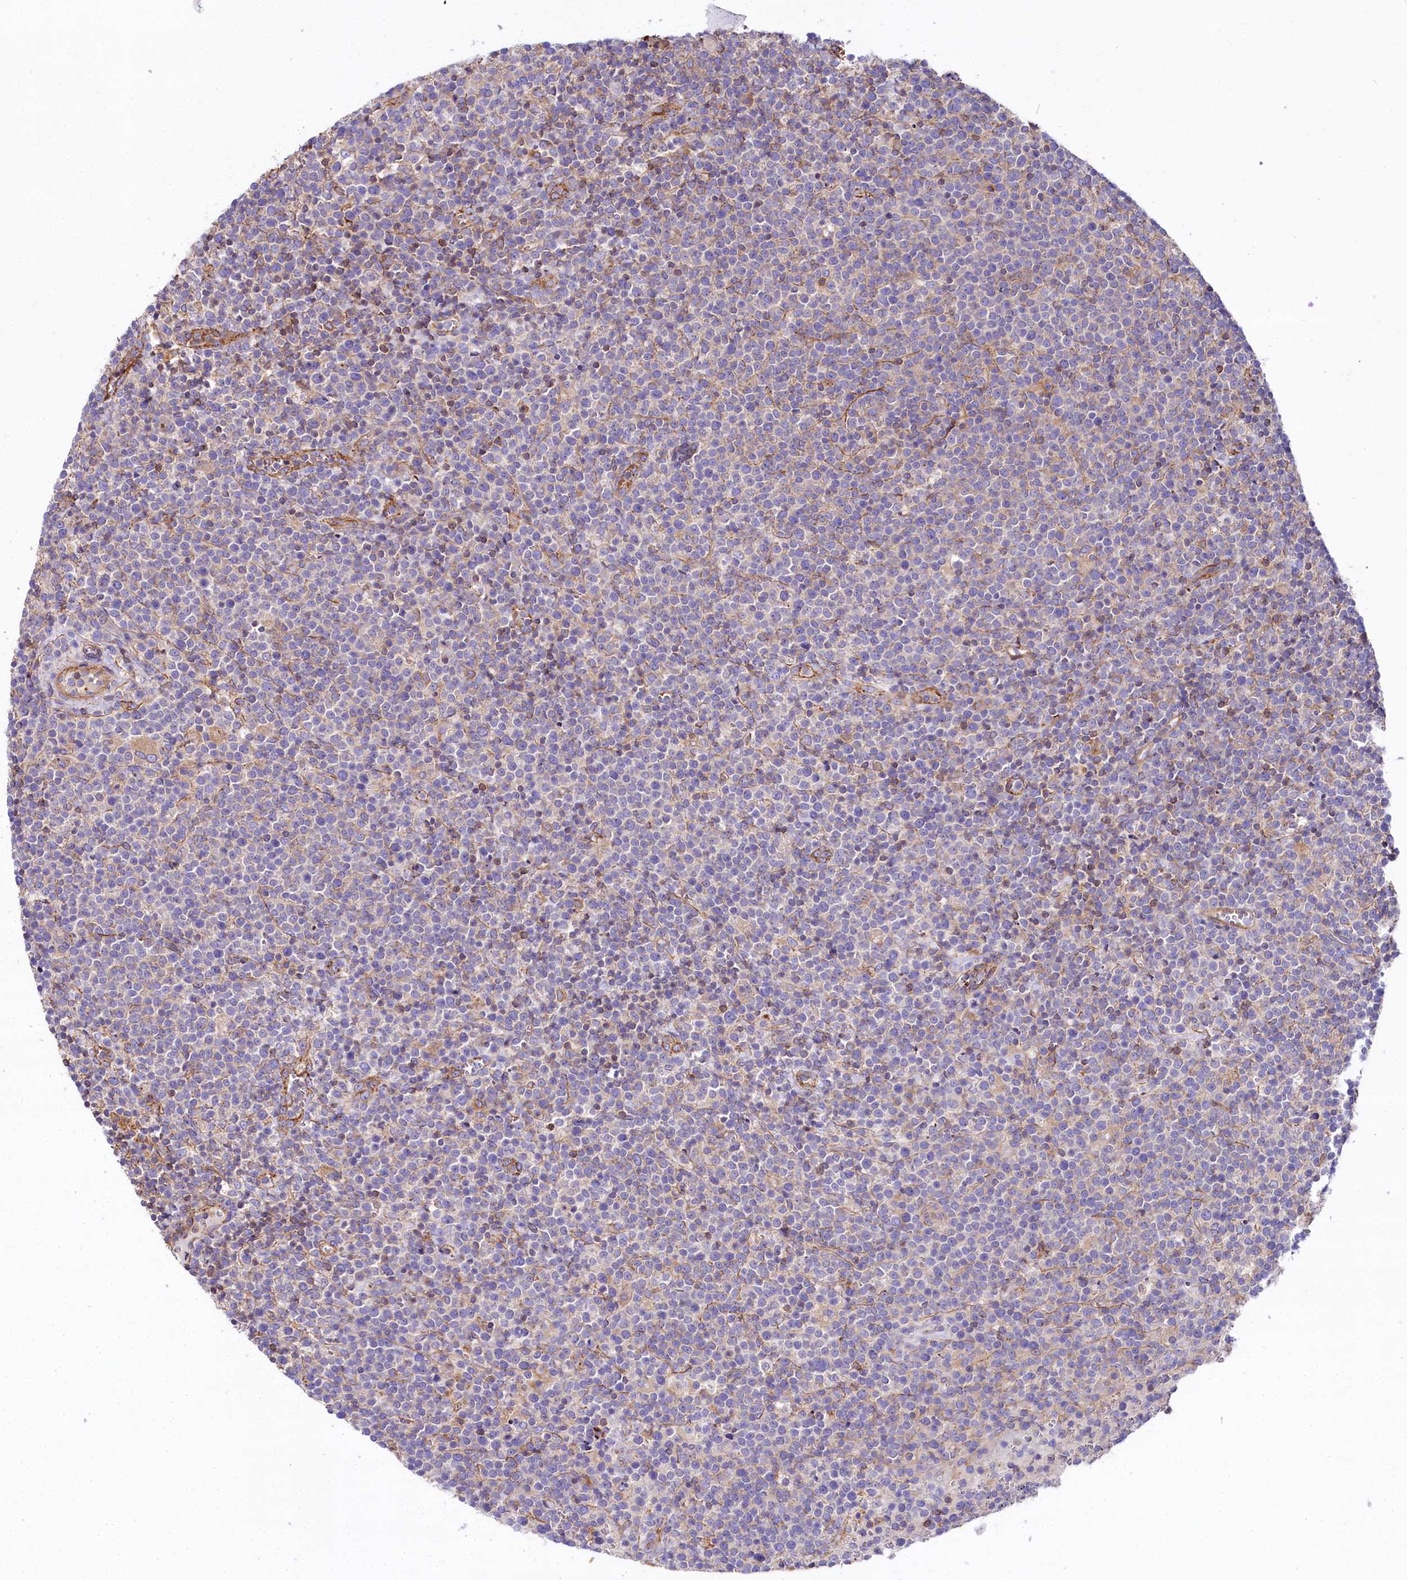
{"staining": {"intensity": "negative", "quantity": "none", "location": "none"}, "tissue": "lymphoma", "cell_type": "Tumor cells", "image_type": "cancer", "snomed": [{"axis": "morphology", "description": "Malignant lymphoma, non-Hodgkin's type, High grade"}, {"axis": "topography", "description": "Lymph node"}], "caption": "Immunohistochemistry (IHC) histopathology image of high-grade malignant lymphoma, non-Hodgkin's type stained for a protein (brown), which reveals no expression in tumor cells.", "gene": "FCHSD2", "patient": {"sex": "male", "age": 61}}